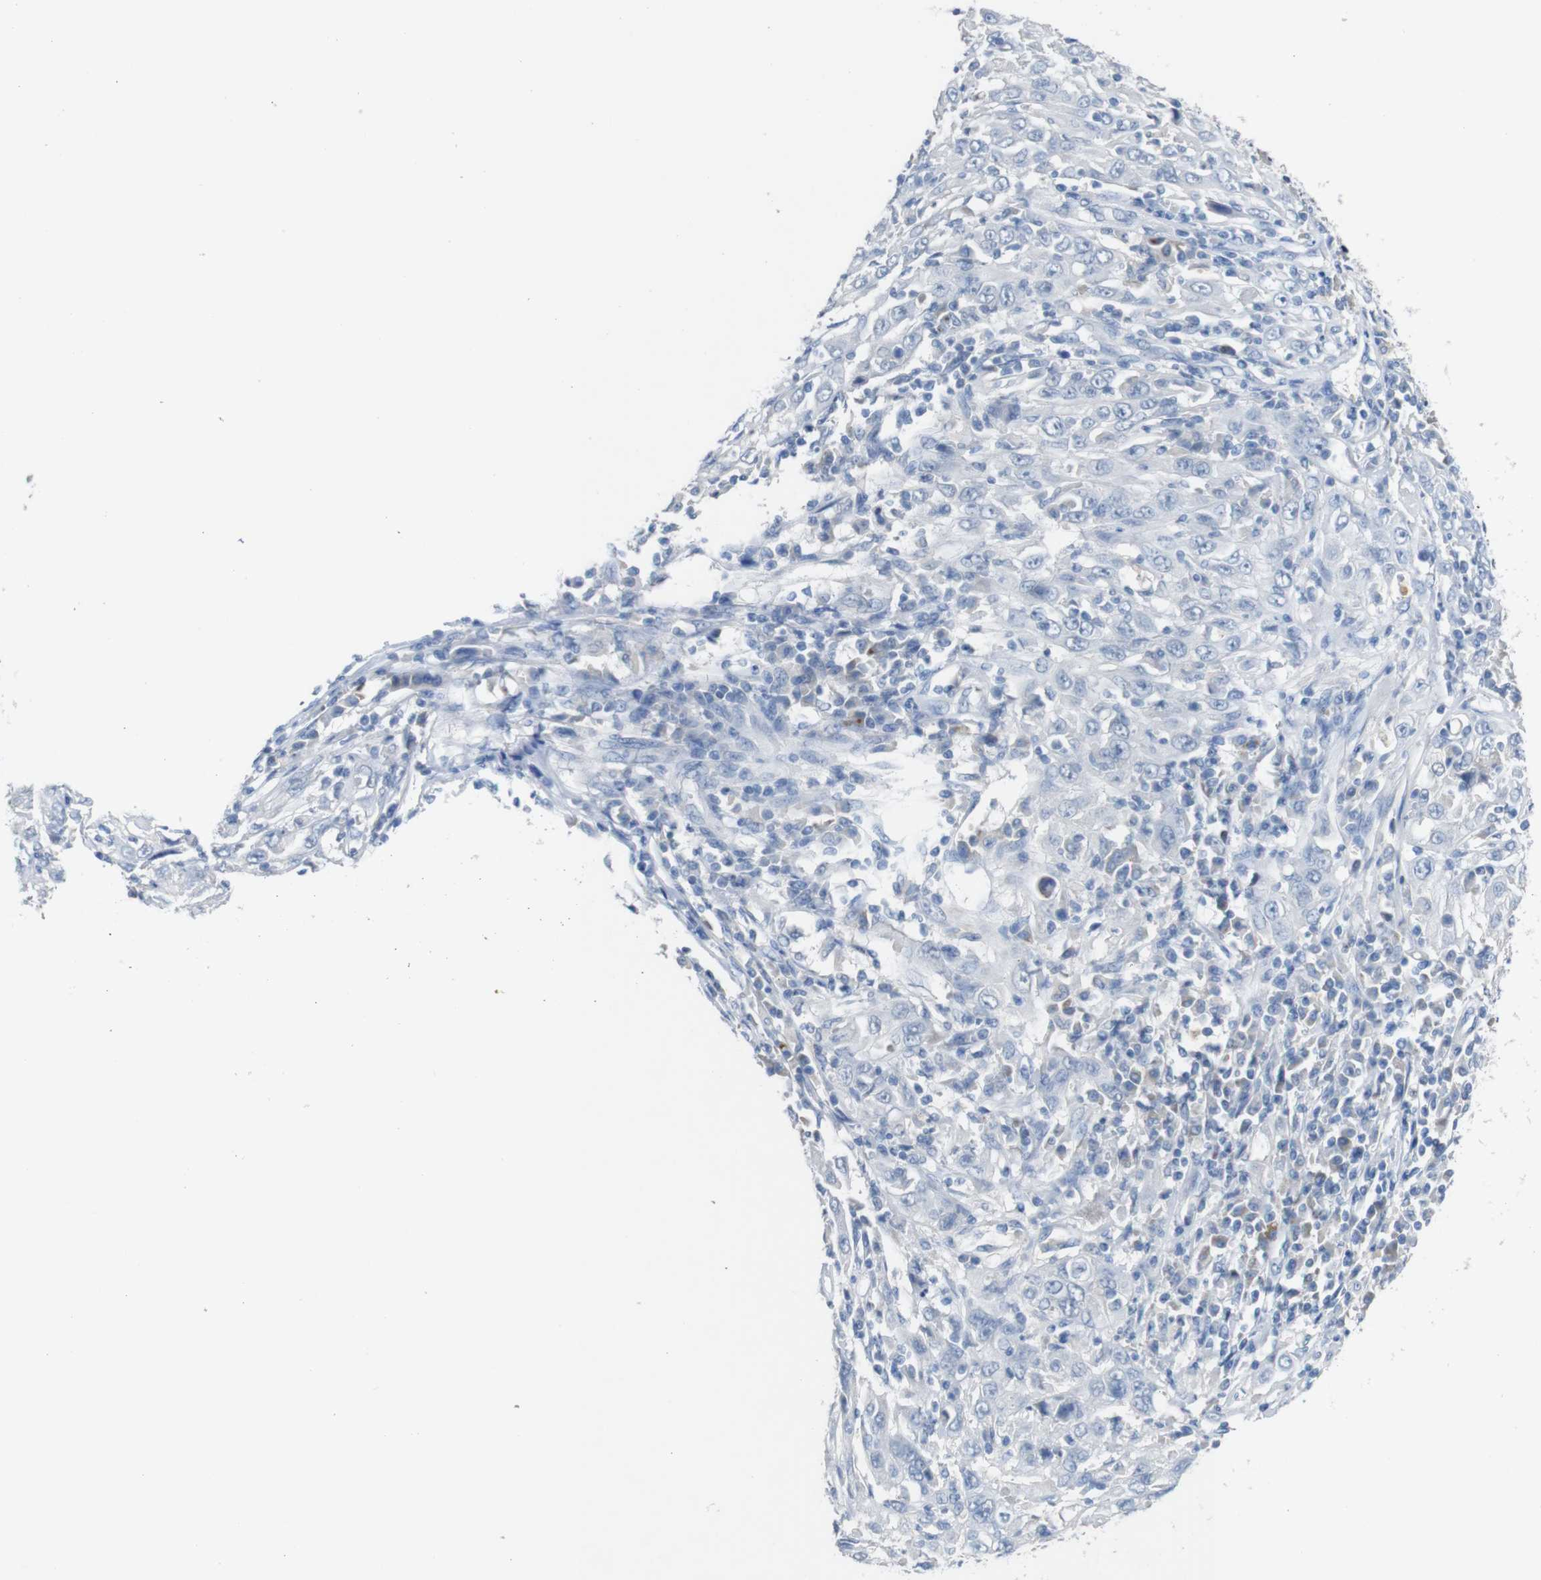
{"staining": {"intensity": "negative", "quantity": "none", "location": "none"}, "tissue": "cervical cancer", "cell_type": "Tumor cells", "image_type": "cancer", "snomed": [{"axis": "morphology", "description": "Squamous cell carcinoma, NOS"}, {"axis": "topography", "description": "Cervix"}], "caption": "Immunohistochemistry (IHC) image of neoplastic tissue: human cervical cancer (squamous cell carcinoma) stained with DAB (3,3'-diaminobenzidine) exhibits no significant protein expression in tumor cells. (DAB immunohistochemistry (IHC) with hematoxylin counter stain).", "gene": "SLC2A8", "patient": {"sex": "female", "age": 46}}